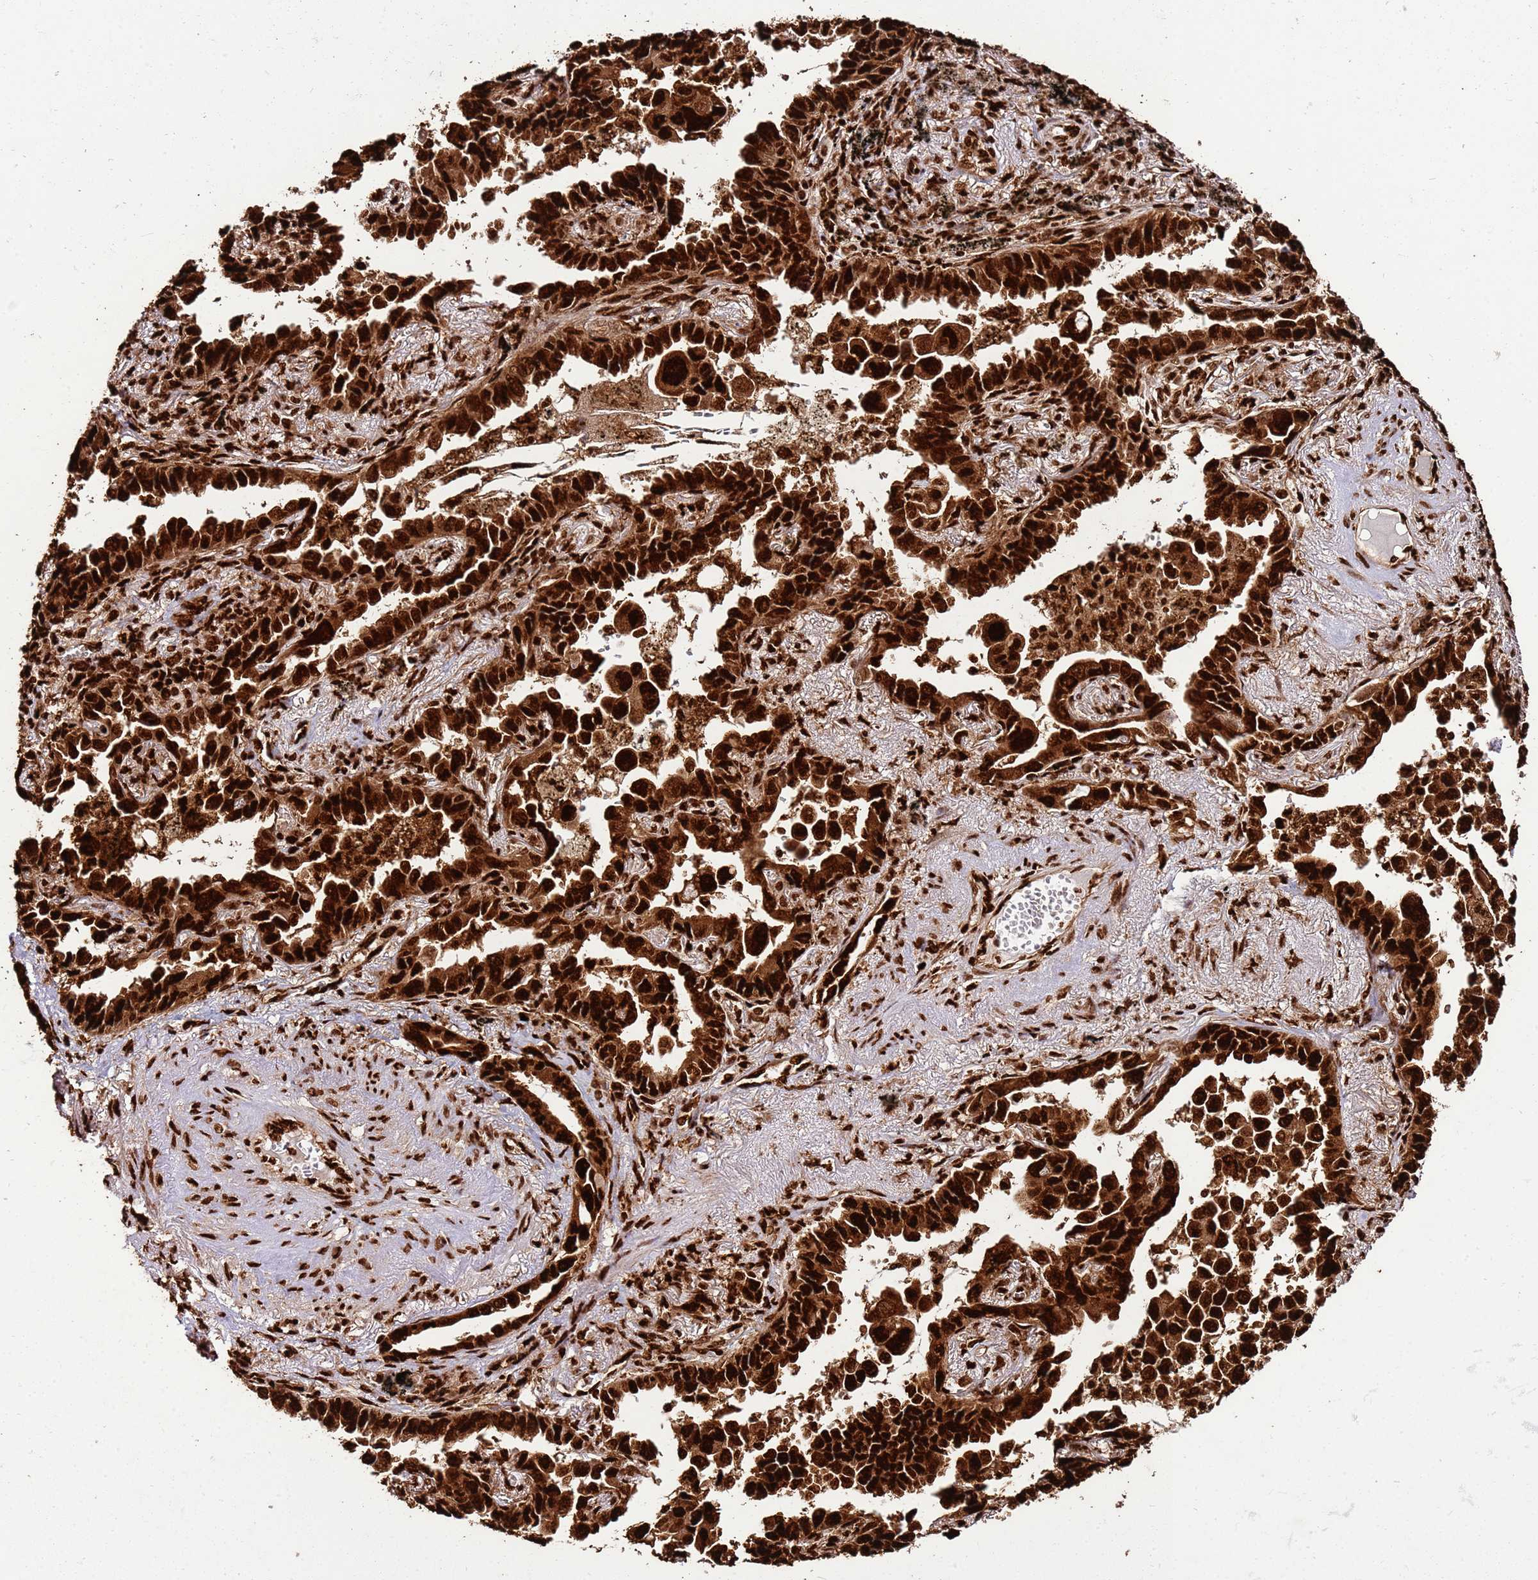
{"staining": {"intensity": "strong", "quantity": ">75%", "location": "cytoplasmic/membranous,nuclear"}, "tissue": "lung cancer", "cell_type": "Tumor cells", "image_type": "cancer", "snomed": [{"axis": "morphology", "description": "Adenocarcinoma, NOS"}, {"axis": "topography", "description": "Lung"}], "caption": "DAB immunohistochemical staining of lung adenocarcinoma exhibits strong cytoplasmic/membranous and nuclear protein staining in approximately >75% of tumor cells. The staining was performed using DAB (3,3'-diaminobenzidine), with brown indicating positive protein expression. Nuclei are stained blue with hematoxylin.", "gene": "HNRNPAB", "patient": {"sex": "male", "age": 67}}